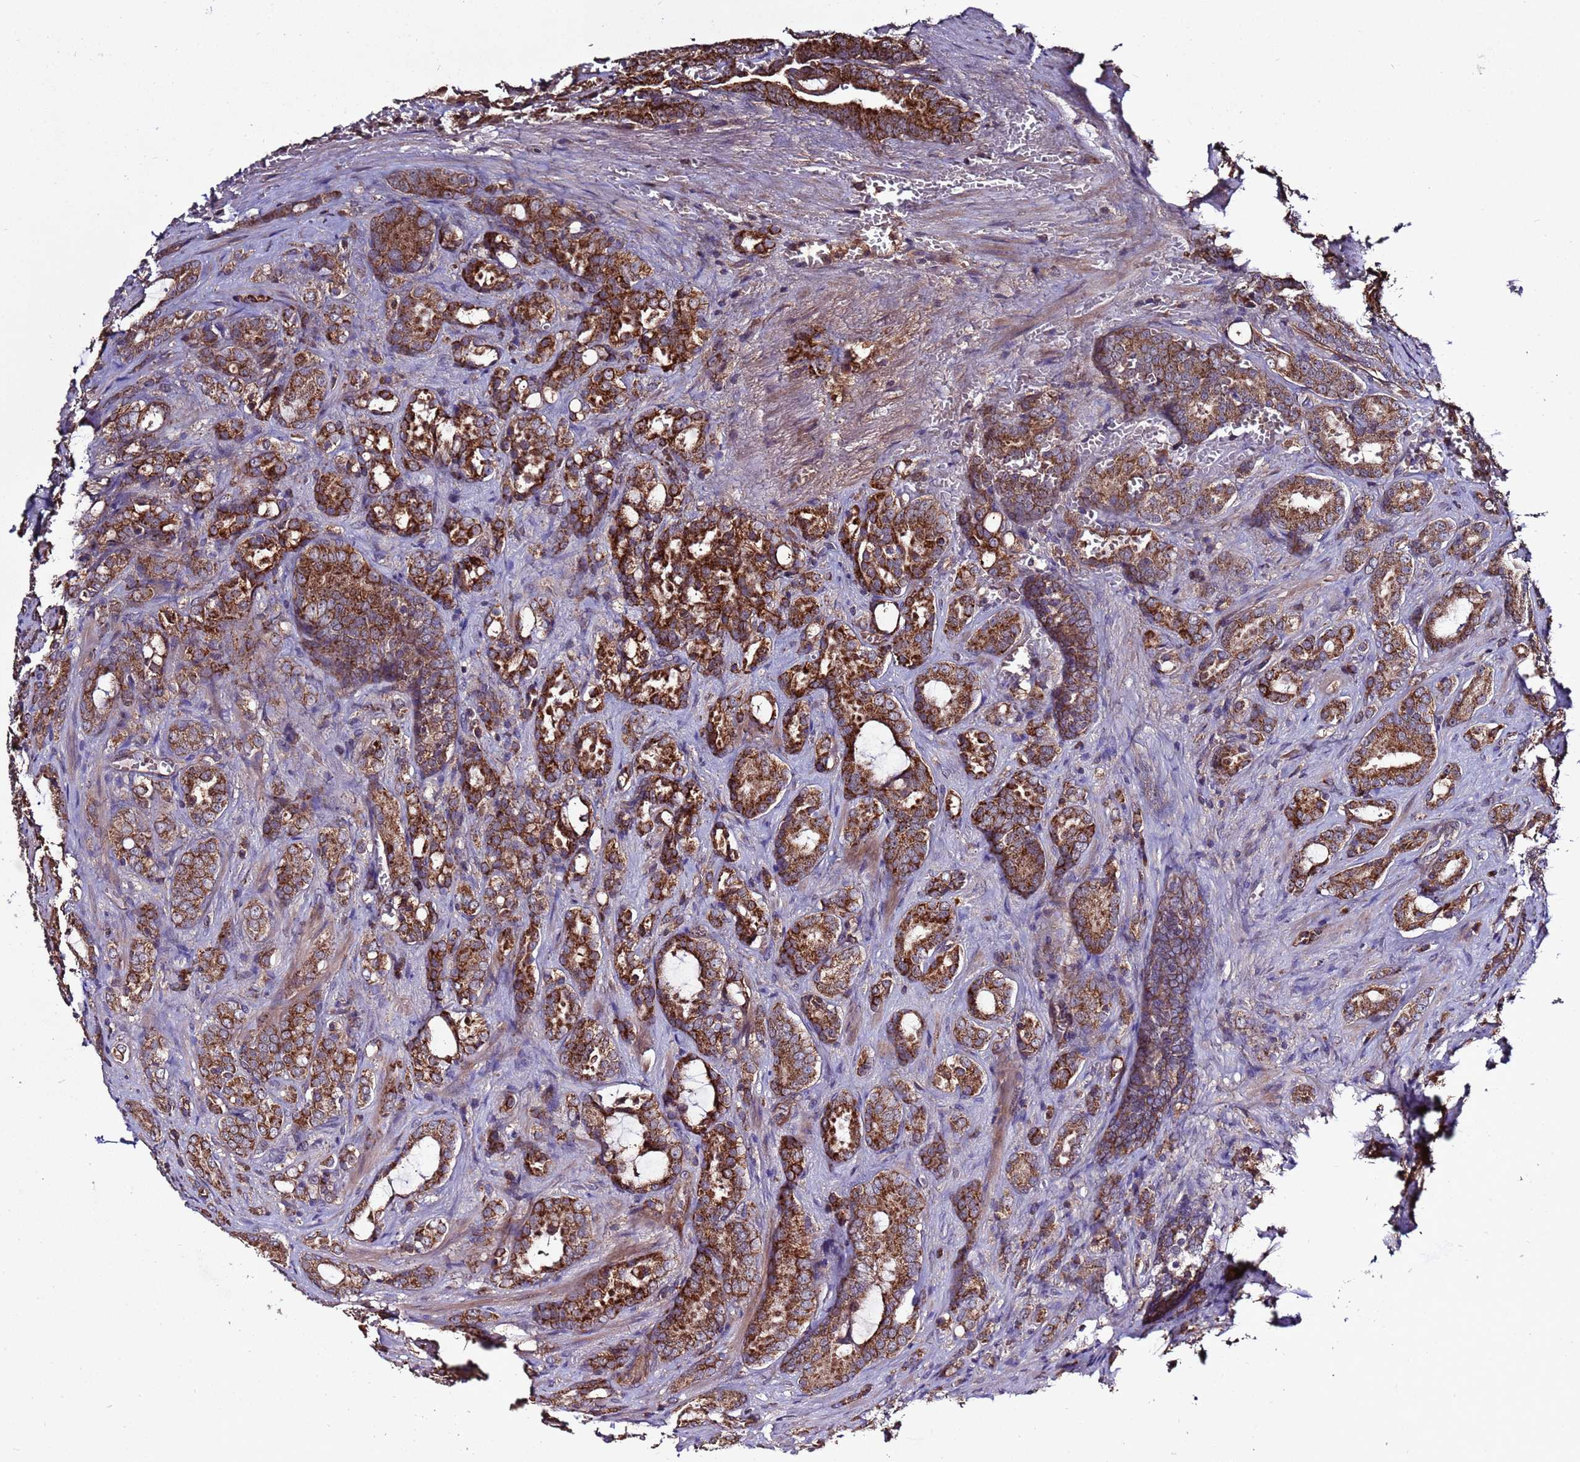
{"staining": {"intensity": "strong", "quantity": ">75%", "location": "cytoplasmic/membranous"}, "tissue": "prostate cancer", "cell_type": "Tumor cells", "image_type": "cancer", "snomed": [{"axis": "morphology", "description": "Adenocarcinoma, High grade"}, {"axis": "topography", "description": "Prostate"}], "caption": "The photomicrograph displays immunohistochemical staining of prostate high-grade adenocarcinoma. There is strong cytoplasmic/membranous staining is identified in about >75% of tumor cells.", "gene": "RPS15A", "patient": {"sex": "male", "age": 72}}